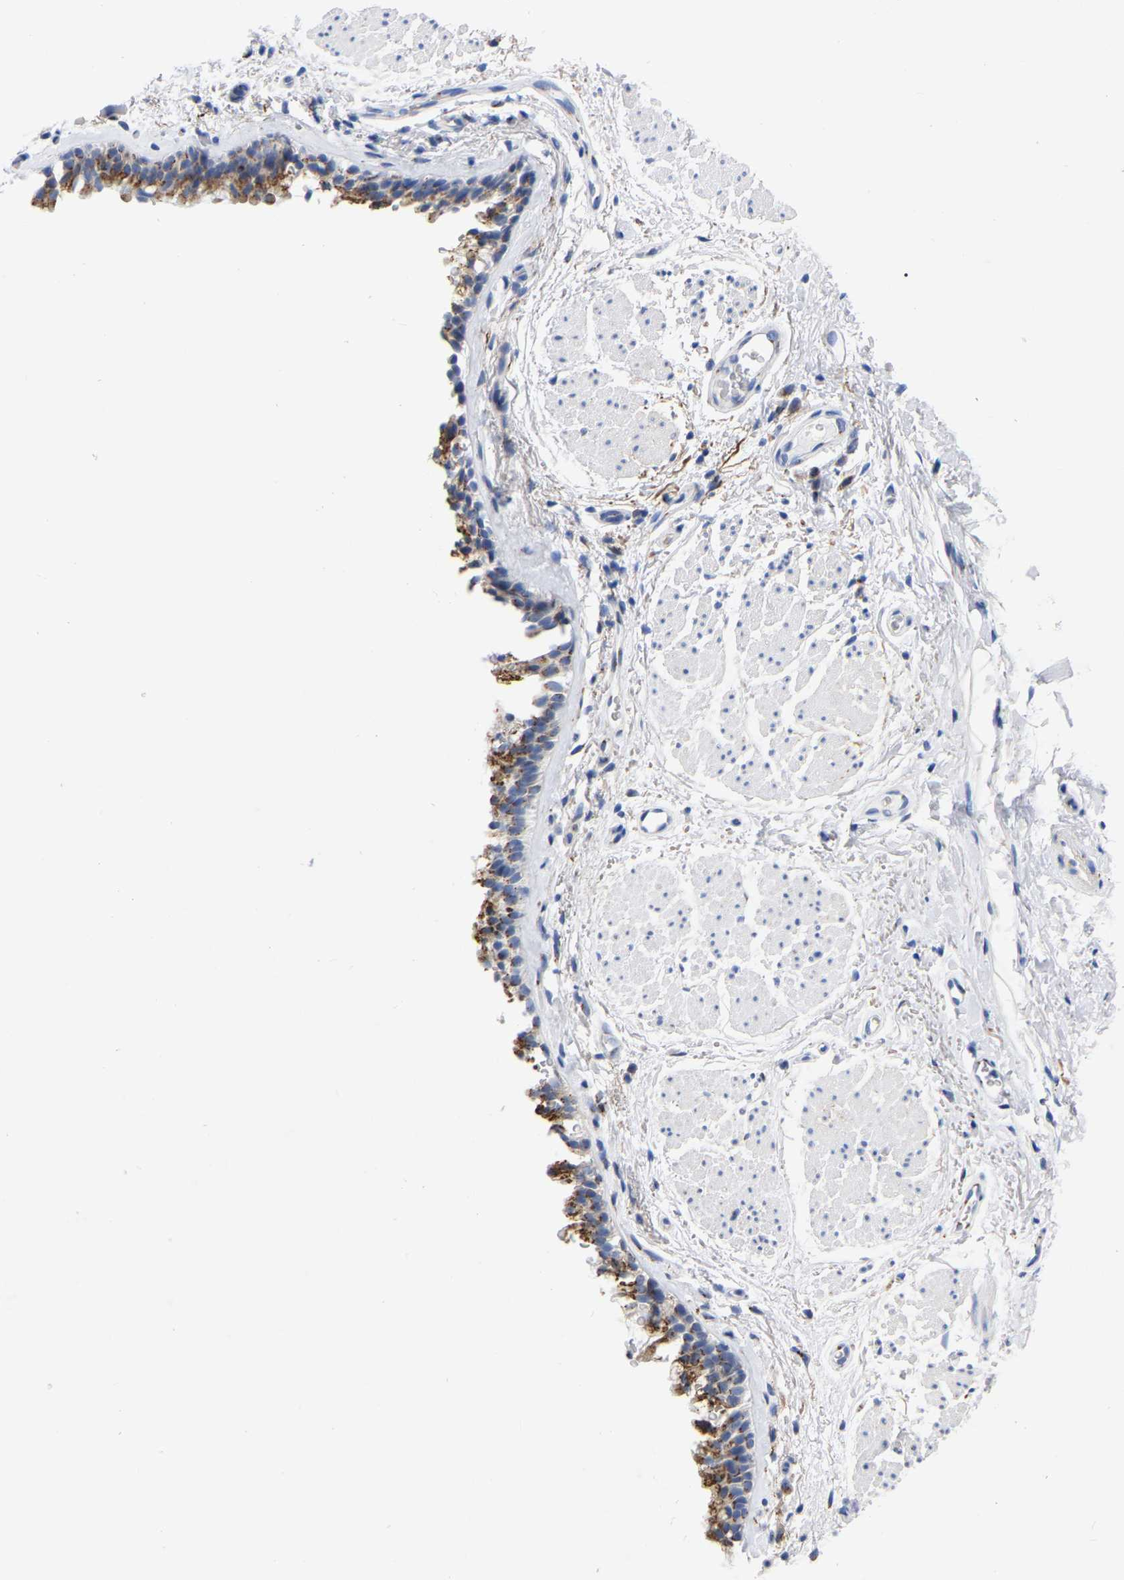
{"staining": {"intensity": "moderate", "quantity": "25%-75%", "location": "cytoplasmic/membranous"}, "tissue": "bronchus", "cell_type": "Respiratory epithelial cells", "image_type": "normal", "snomed": [{"axis": "morphology", "description": "Normal tissue, NOS"}, {"axis": "topography", "description": "Cartilage tissue"}, {"axis": "topography", "description": "Bronchus"}], "caption": "Immunohistochemistry (IHC) of benign bronchus shows medium levels of moderate cytoplasmic/membranous expression in approximately 25%-75% of respiratory epithelial cells. Ihc stains the protein in brown and the nuclei are stained blue.", "gene": "STRIP2", "patient": {"sex": "female", "age": 53}}